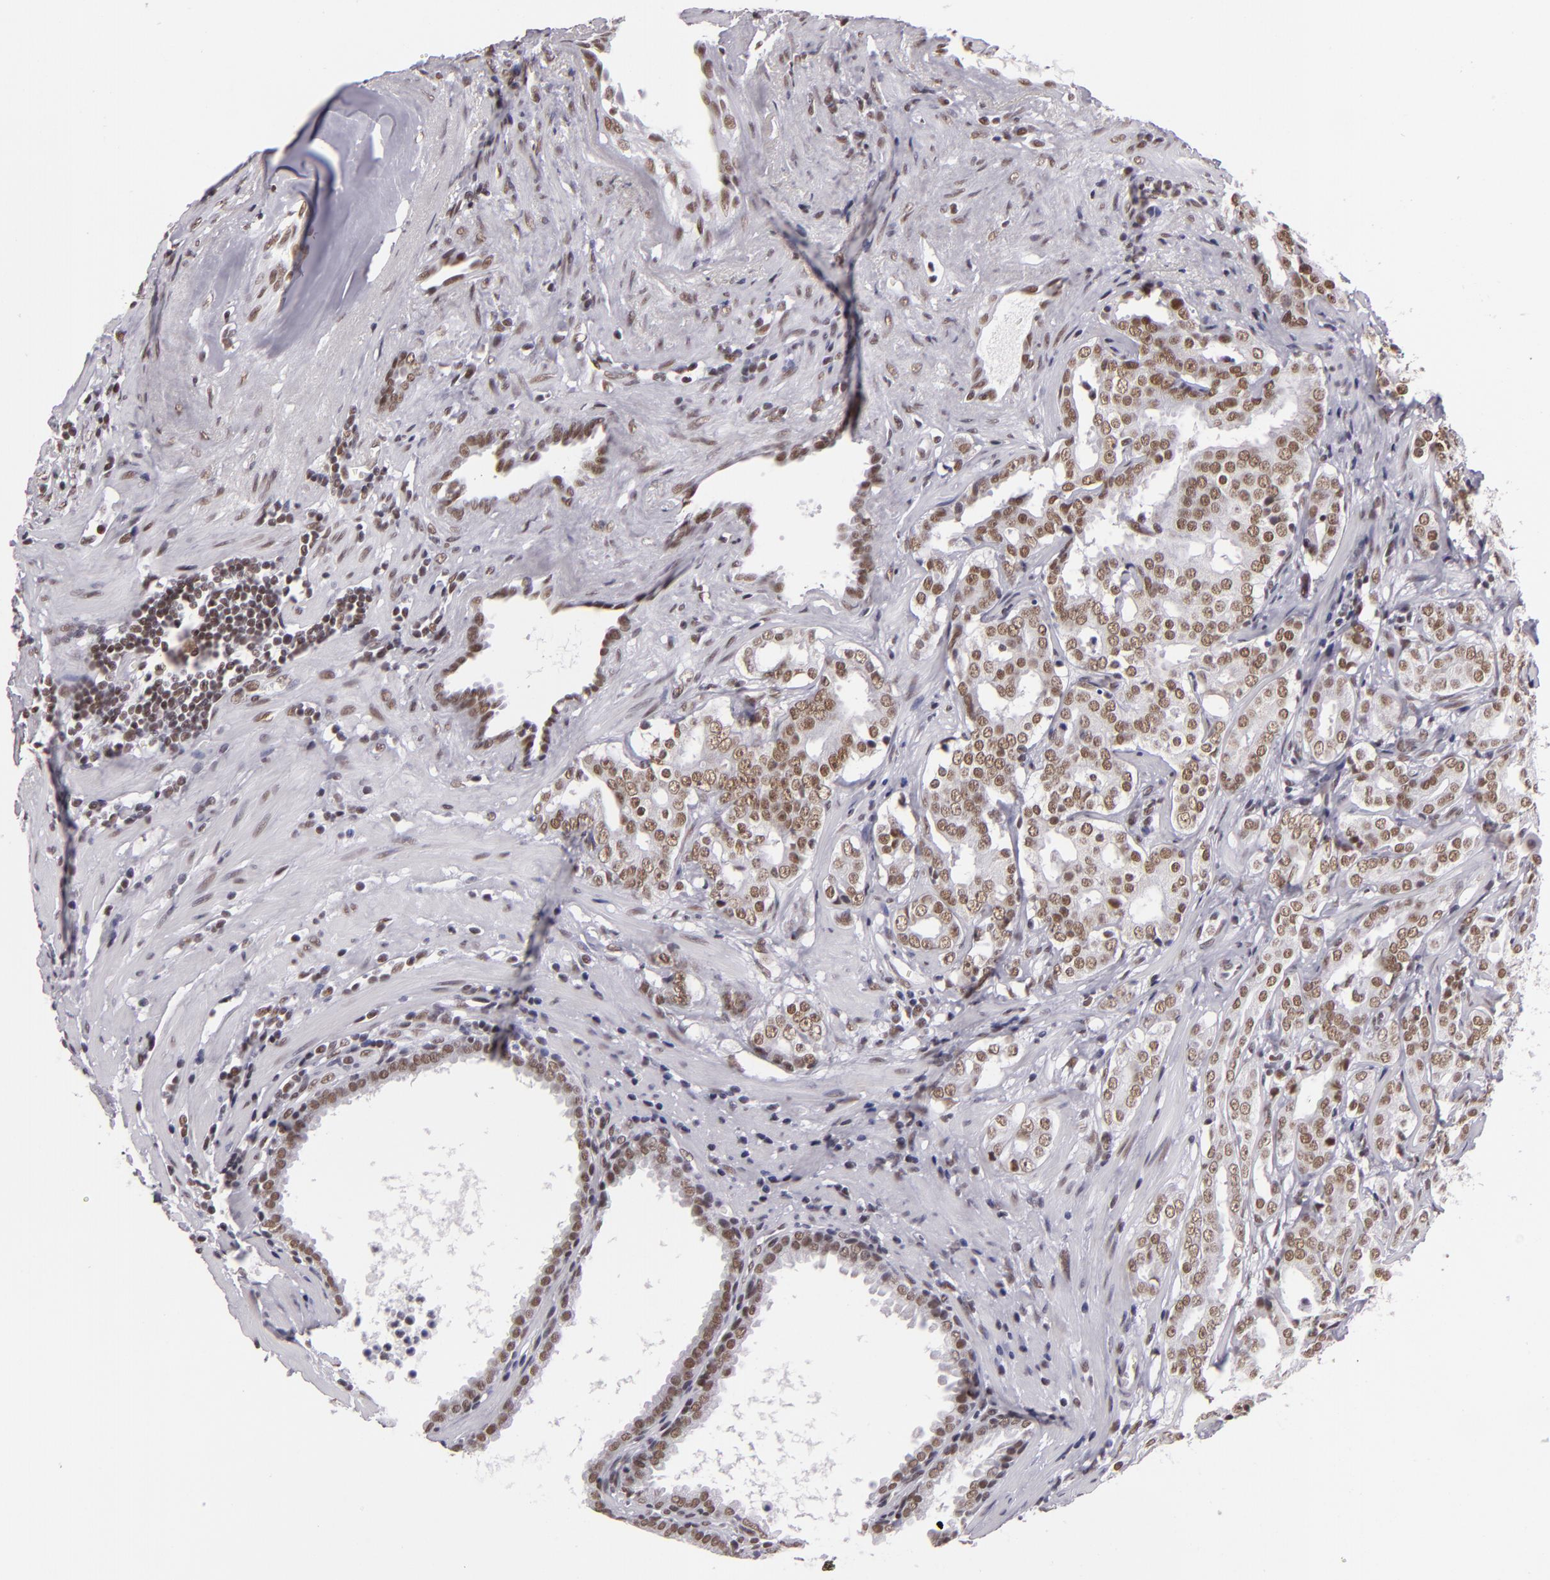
{"staining": {"intensity": "weak", "quantity": ">75%", "location": "nuclear"}, "tissue": "prostate cancer", "cell_type": "Tumor cells", "image_type": "cancer", "snomed": [{"axis": "morphology", "description": "Adenocarcinoma, Low grade"}, {"axis": "topography", "description": "Prostate"}], "caption": "The image shows a brown stain indicating the presence of a protein in the nuclear of tumor cells in low-grade adenocarcinoma (prostate).", "gene": "BRD8", "patient": {"sex": "male", "age": 59}}